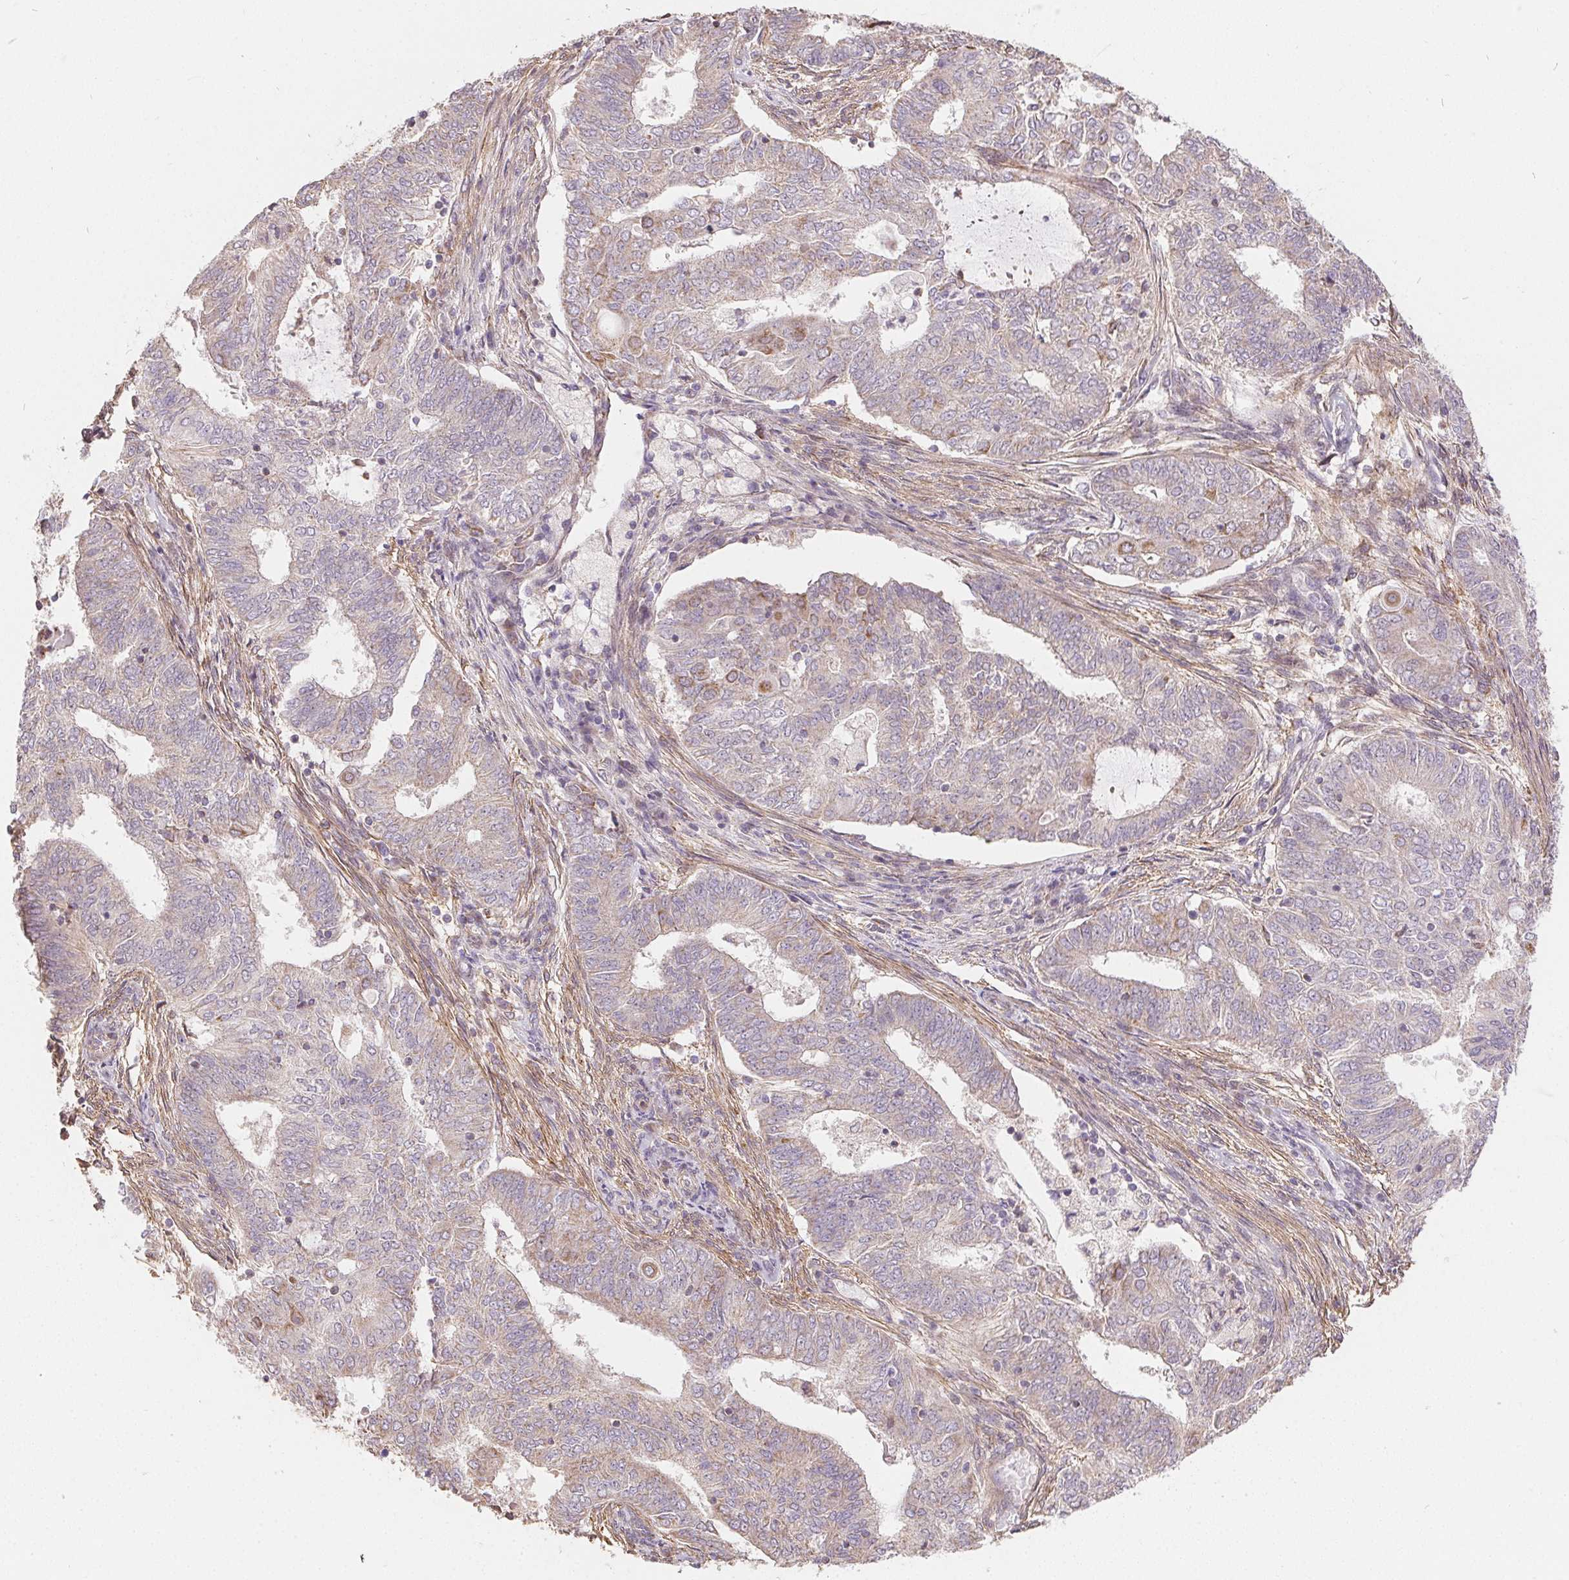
{"staining": {"intensity": "weak", "quantity": "<25%", "location": "cytoplasmic/membranous"}, "tissue": "endometrial cancer", "cell_type": "Tumor cells", "image_type": "cancer", "snomed": [{"axis": "morphology", "description": "Adenocarcinoma, NOS"}, {"axis": "topography", "description": "Endometrium"}], "caption": "Tumor cells are negative for brown protein staining in endometrial cancer. Nuclei are stained in blue.", "gene": "REV3L", "patient": {"sex": "female", "age": 62}}